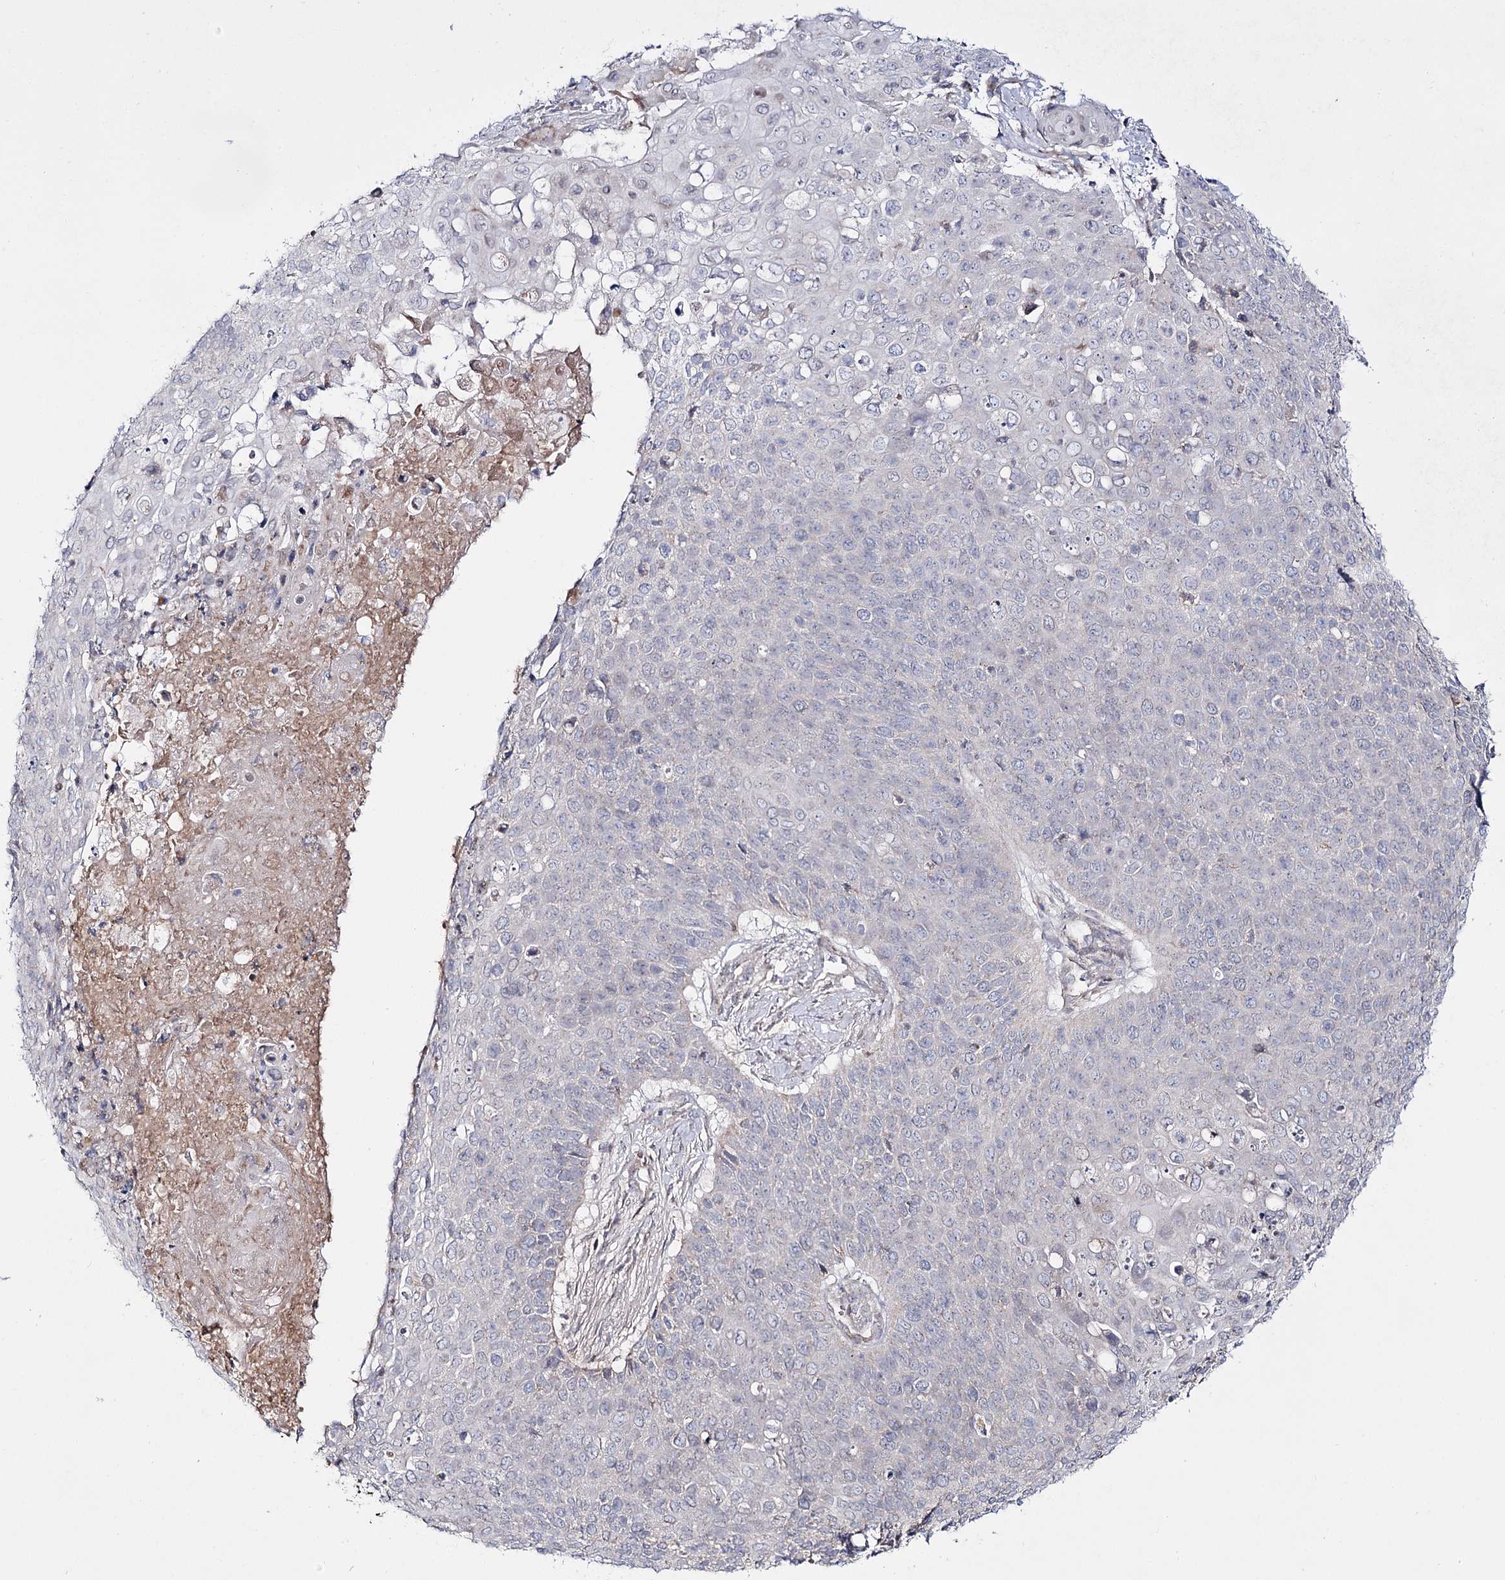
{"staining": {"intensity": "negative", "quantity": "none", "location": "none"}, "tissue": "cervical cancer", "cell_type": "Tumor cells", "image_type": "cancer", "snomed": [{"axis": "morphology", "description": "Squamous cell carcinoma, NOS"}, {"axis": "topography", "description": "Cervix"}], "caption": "Immunohistochemistry histopathology image of neoplastic tissue: human squamous cell carcinoma (cervical) stained with DAB reveals no significant protein staining in tumor cells.", "gene": "C11orf80", "patient": {"sex": "female", "age": 39}}